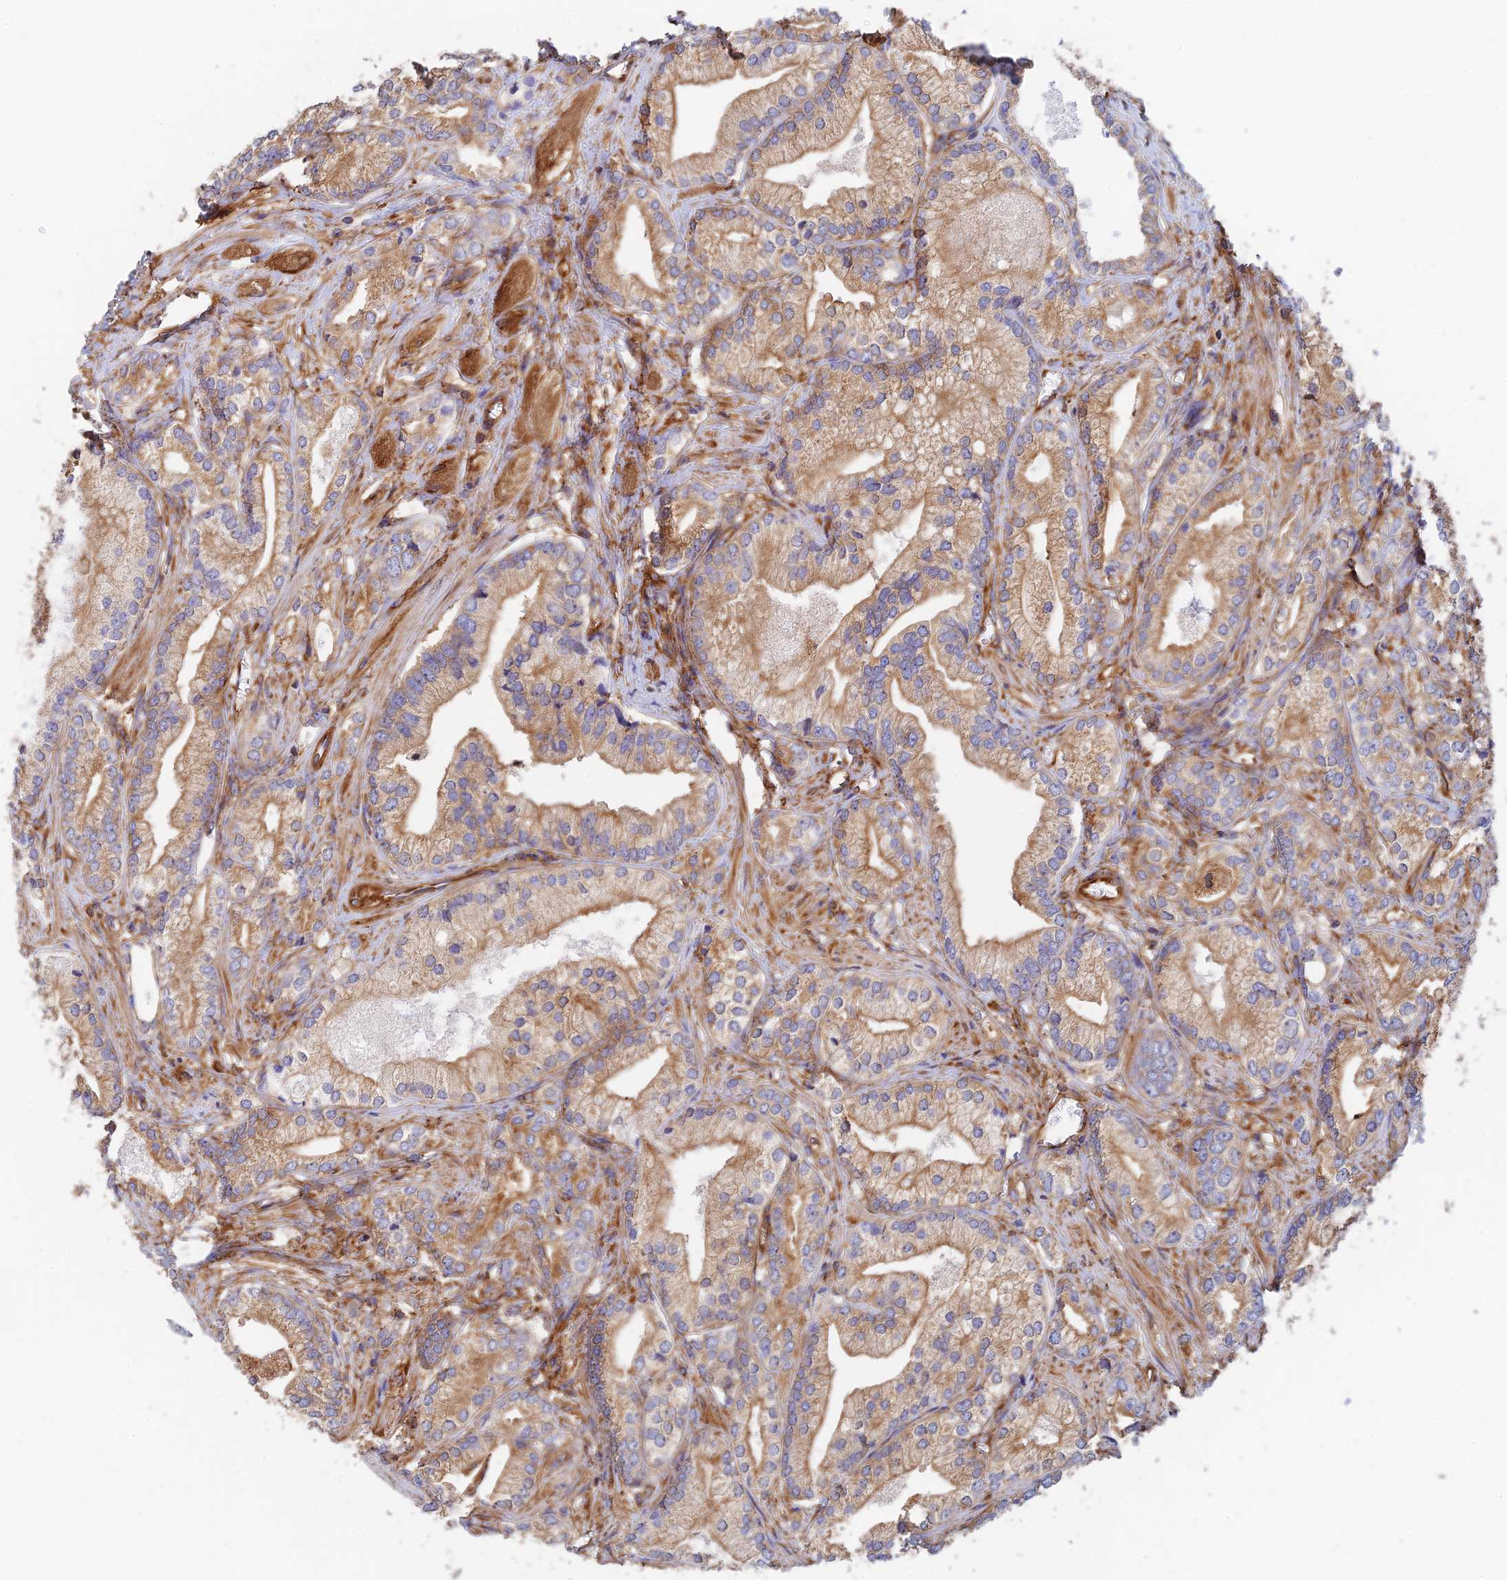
{"staining": {"intensity": "moderate", "quantity": ">75%", "location": "cytoplasmic/membranous"}, "tissue": "prostate cancer", "cell_type": "Tumor cells", "image_type": "cancer", "snomed": [{"axis": "morphology", "description": "Adenocarcinoma, High grade"}, {"axis": "topography", "description": "Prostate"}], "caption": "DAB immunohistochemical staining of prostate high-grade adenocarcinoma exhibits moderate cytoplasmic/membranous protein staining in approximately >75% of tumor cells. The staining was performed using DAB (3,3'-diaminobenzidine) to visualize the protein expression in brown, while the nuclei were stained in blue with hematoxylin (Magnification: 20x).", "gene": "DCTN2", "patient": {"sex": "male", "age": 50}}